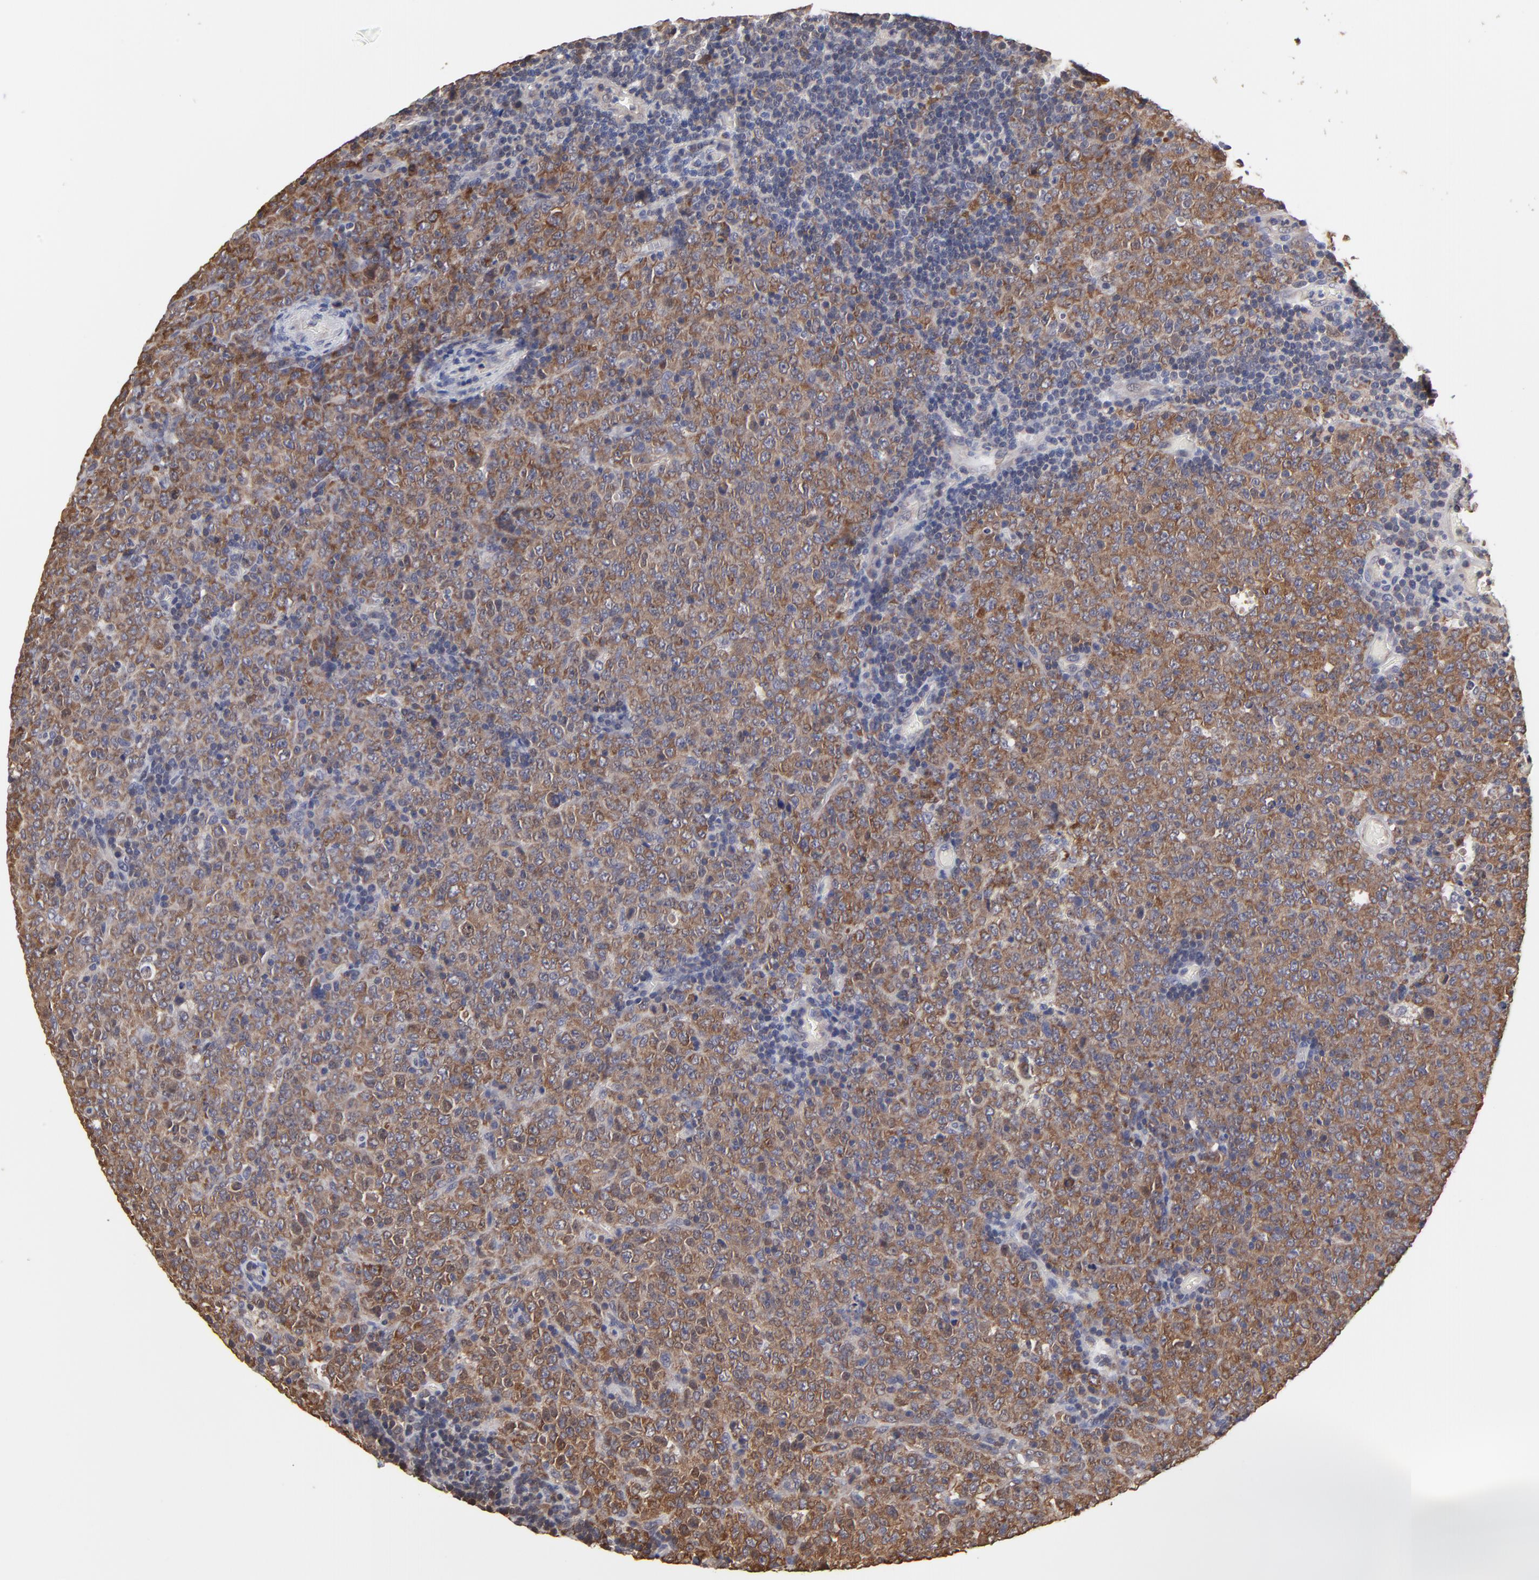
{"staining": {"intensity": "moderate", "quantity": ">75%", "location": "cytoplasmic/membranous"}, "tissue": "lymphoma", "cell_type": "Tumor cells", "image_type": "cancer", "snomed": [{"axis": "morphology", "description": "Malignant lymphoma, non-Hodgkin's type, High grade"}, {"axis": "topography", "description": "Tonsil"}], "caption": "Immunohistochemical staining of human lymphoma demonstrates medium levels of moderate cytoplasmic/membranous protein positivity in approximately >75% of tumor cells.", "gene": "CCT2", "patient": {"sex": "female", "age": 36}}